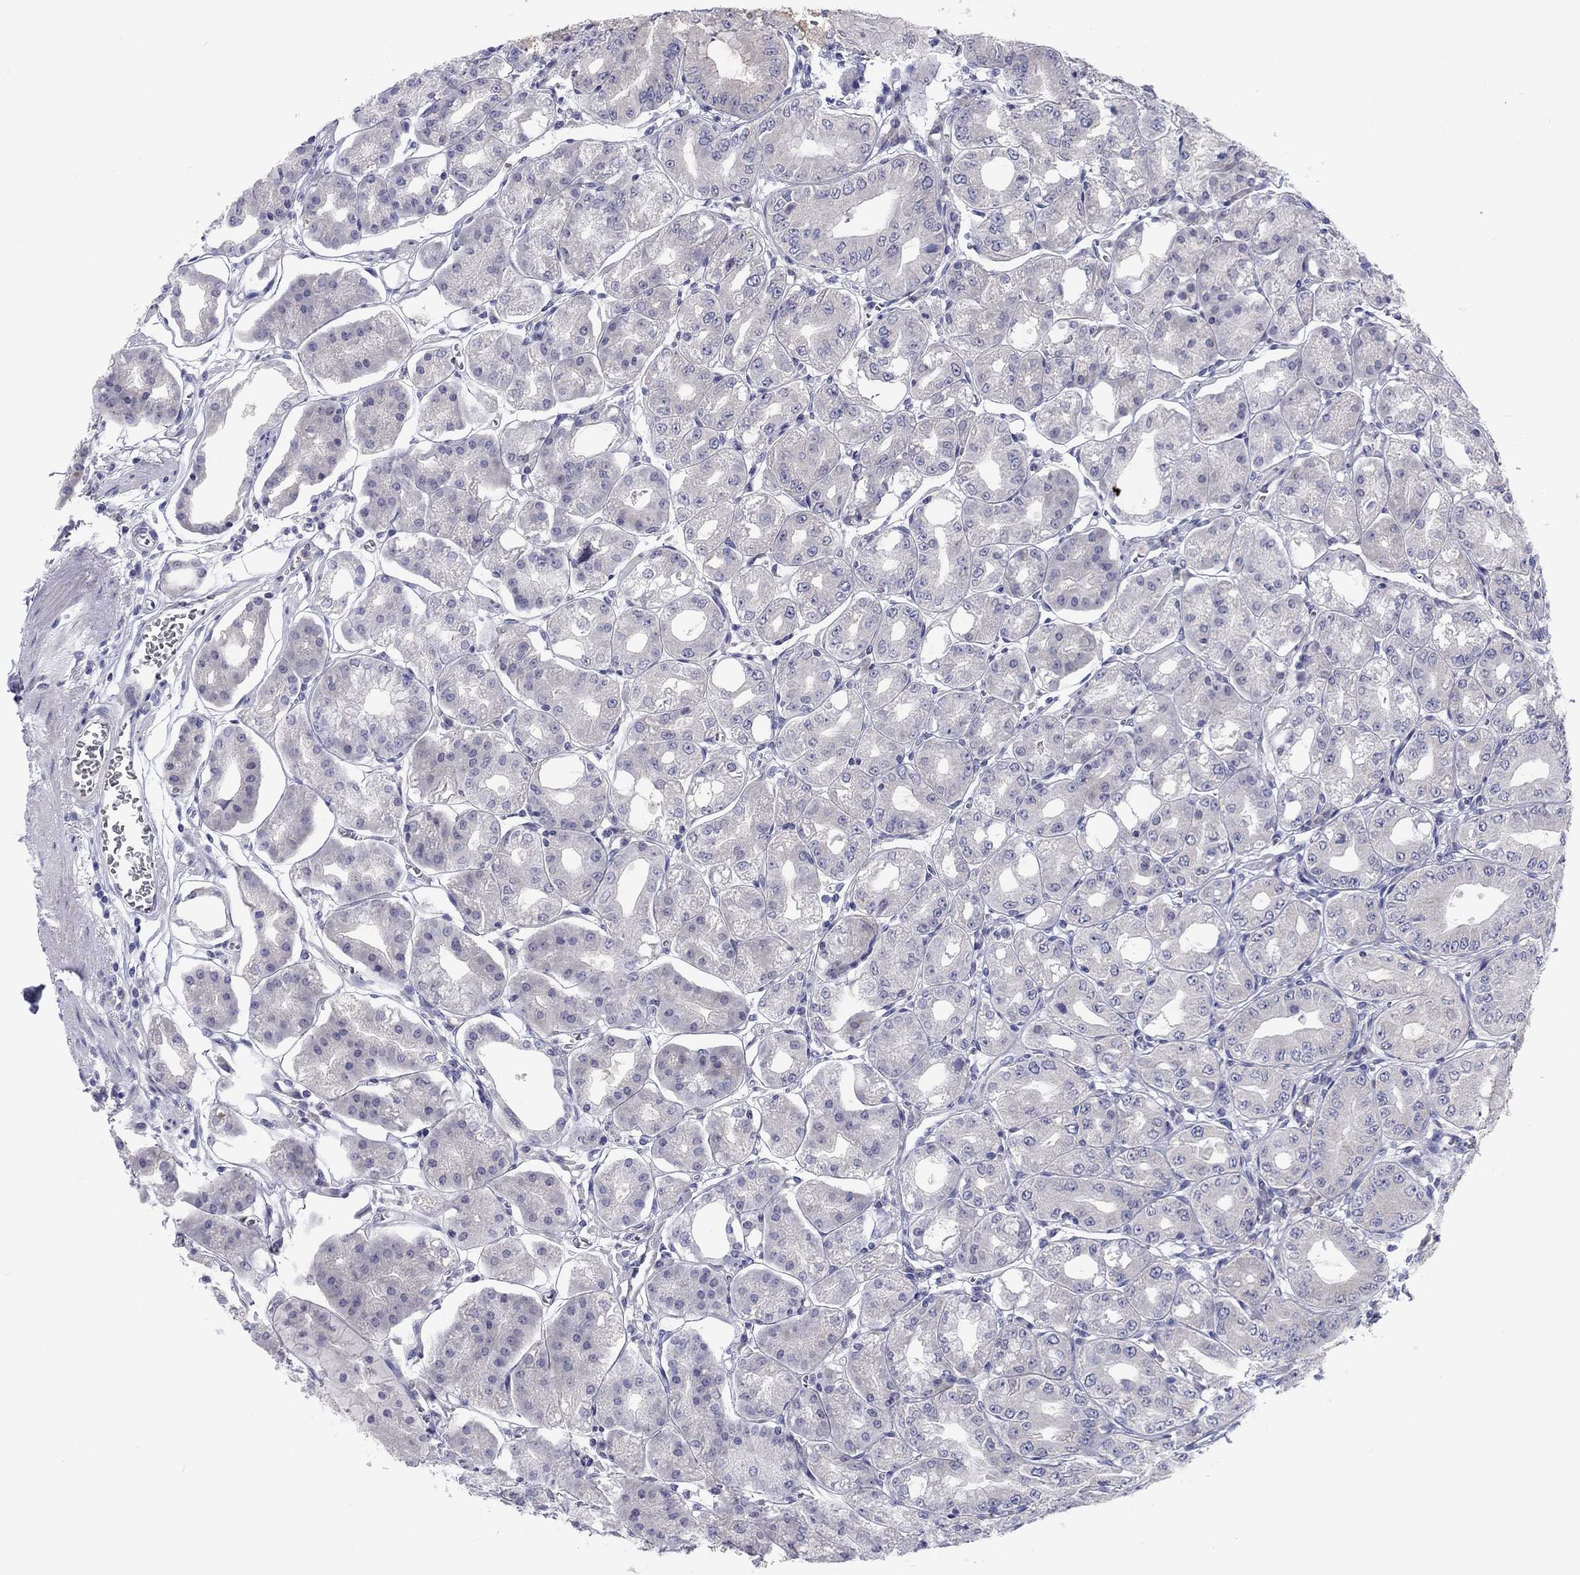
{"staining": {"intensity": "negative", "quantity": "none", "location": "none"}, "tissue": "stomach", "cell_type": "Glandular cells", "image_type": "normal", "snomed": [{"axis": "morphology", "description": "Normal tissue, NOS"}, {"axis": "topography", "description": "Stomach, lower"}], "caption": "There is no significant staining in glandular cells of stomach. The staining is performed using DAB (3,3'-diaminobenzidine) brown chromogen with nuclei counter-stained in using hematoxylin.", "gene": "CACNA1A", "patient": {"sex": "male", "age": 71}}